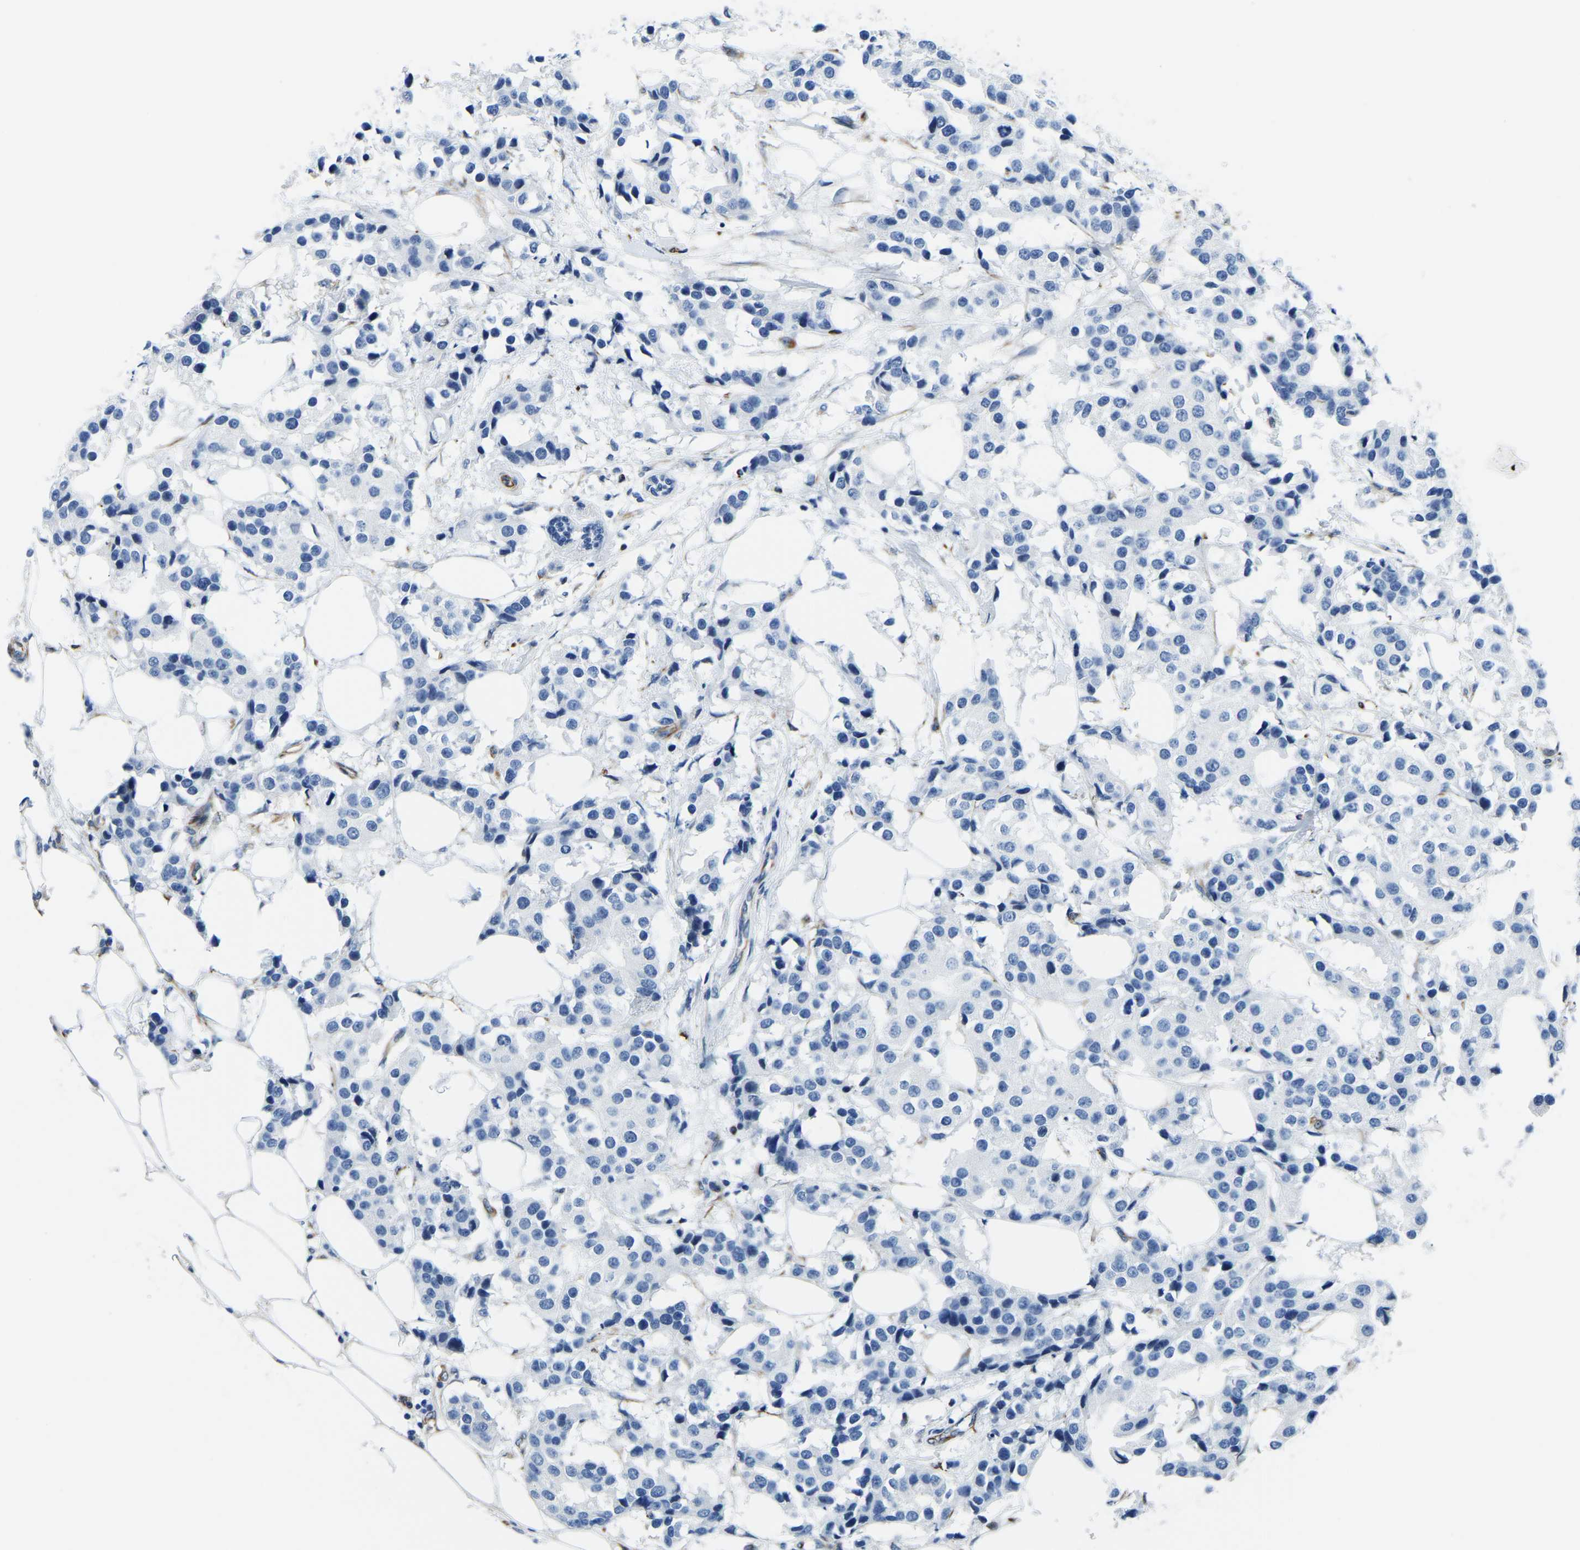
{"staining": {"intensity": "negative", "quantity": "none", "location": "none"}, "tissue": "breast cancer", "cell_type": "Tumor cells", "image_type": "cancer", "snomed": [{"axis": "morphology", "description": "Normal tissue, NOS"}, {"axis": "morphology", "description": "Duct carcinoma"}, {"axis": "topography", "description": "Breast"}], "caption": "A histopathology image of human invasive ductal carcinoma (breast) is negative for staining in tumor cells.", "gene": "MS4A3", "patient": {"sex": "female", "age": 39}}